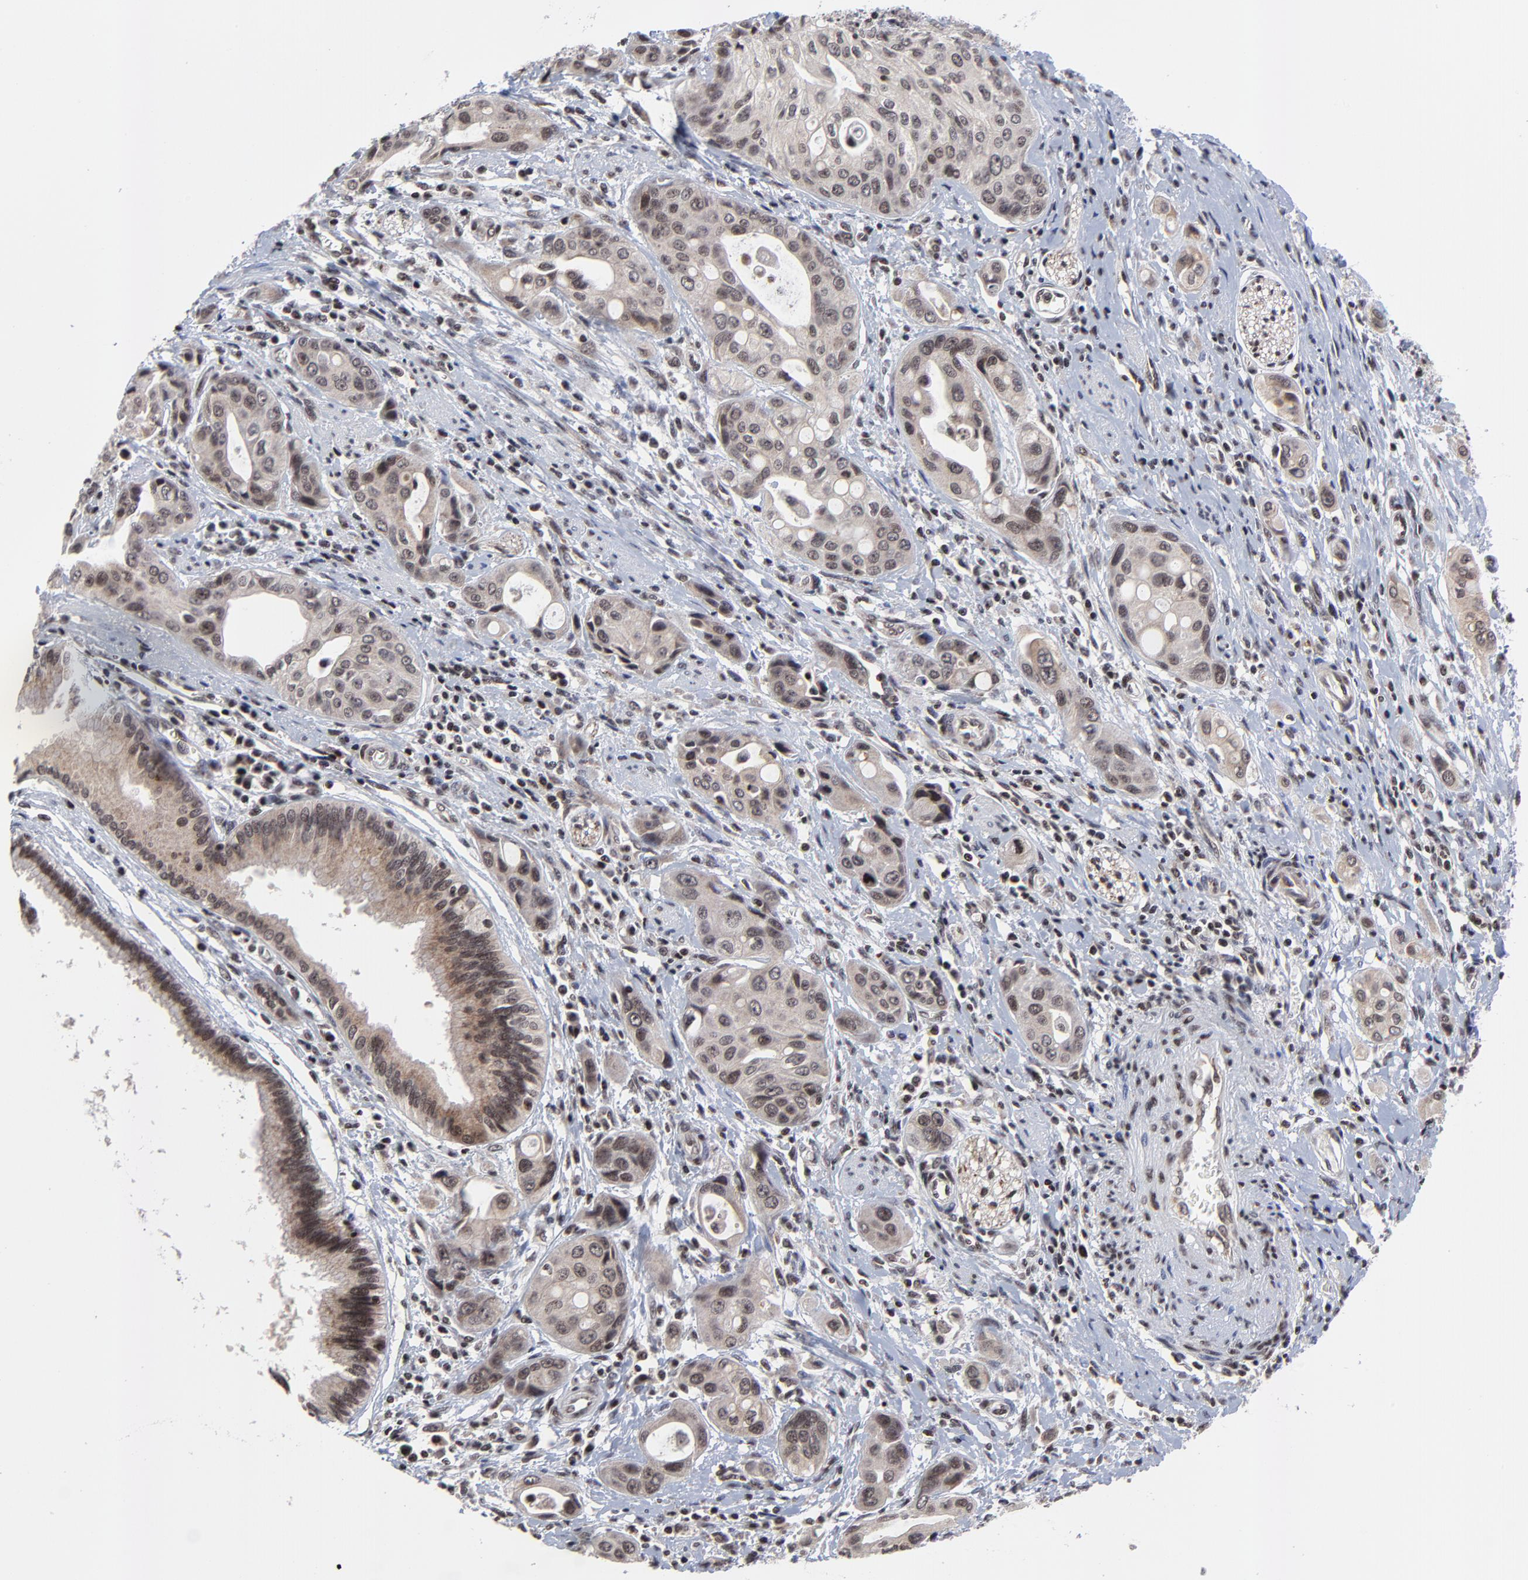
{"staining": {"intensity": "weak", "quantity": ">75%", "location": "cytoplasmic/membranous,nuclear"}, "tissue": "pancreatic cancer", "cell_type": "Tumor cells", "image_type": "cancer", "snomed": [{"axis": "morphology", "description": "Adenocarcinoma, NOS"}, {"axis": "topography", "description": "Pancreas"}], "caption": "Approximately >75% of tumor cells in human pancreatic cancer (adenocarcinoma) display weak cytoplasmic/membranous and nuclear protein expression as visualized by brown immunohistochemical staining.", "gene": "ZNF777", "patient": {"sex": "female", "age": 60}}